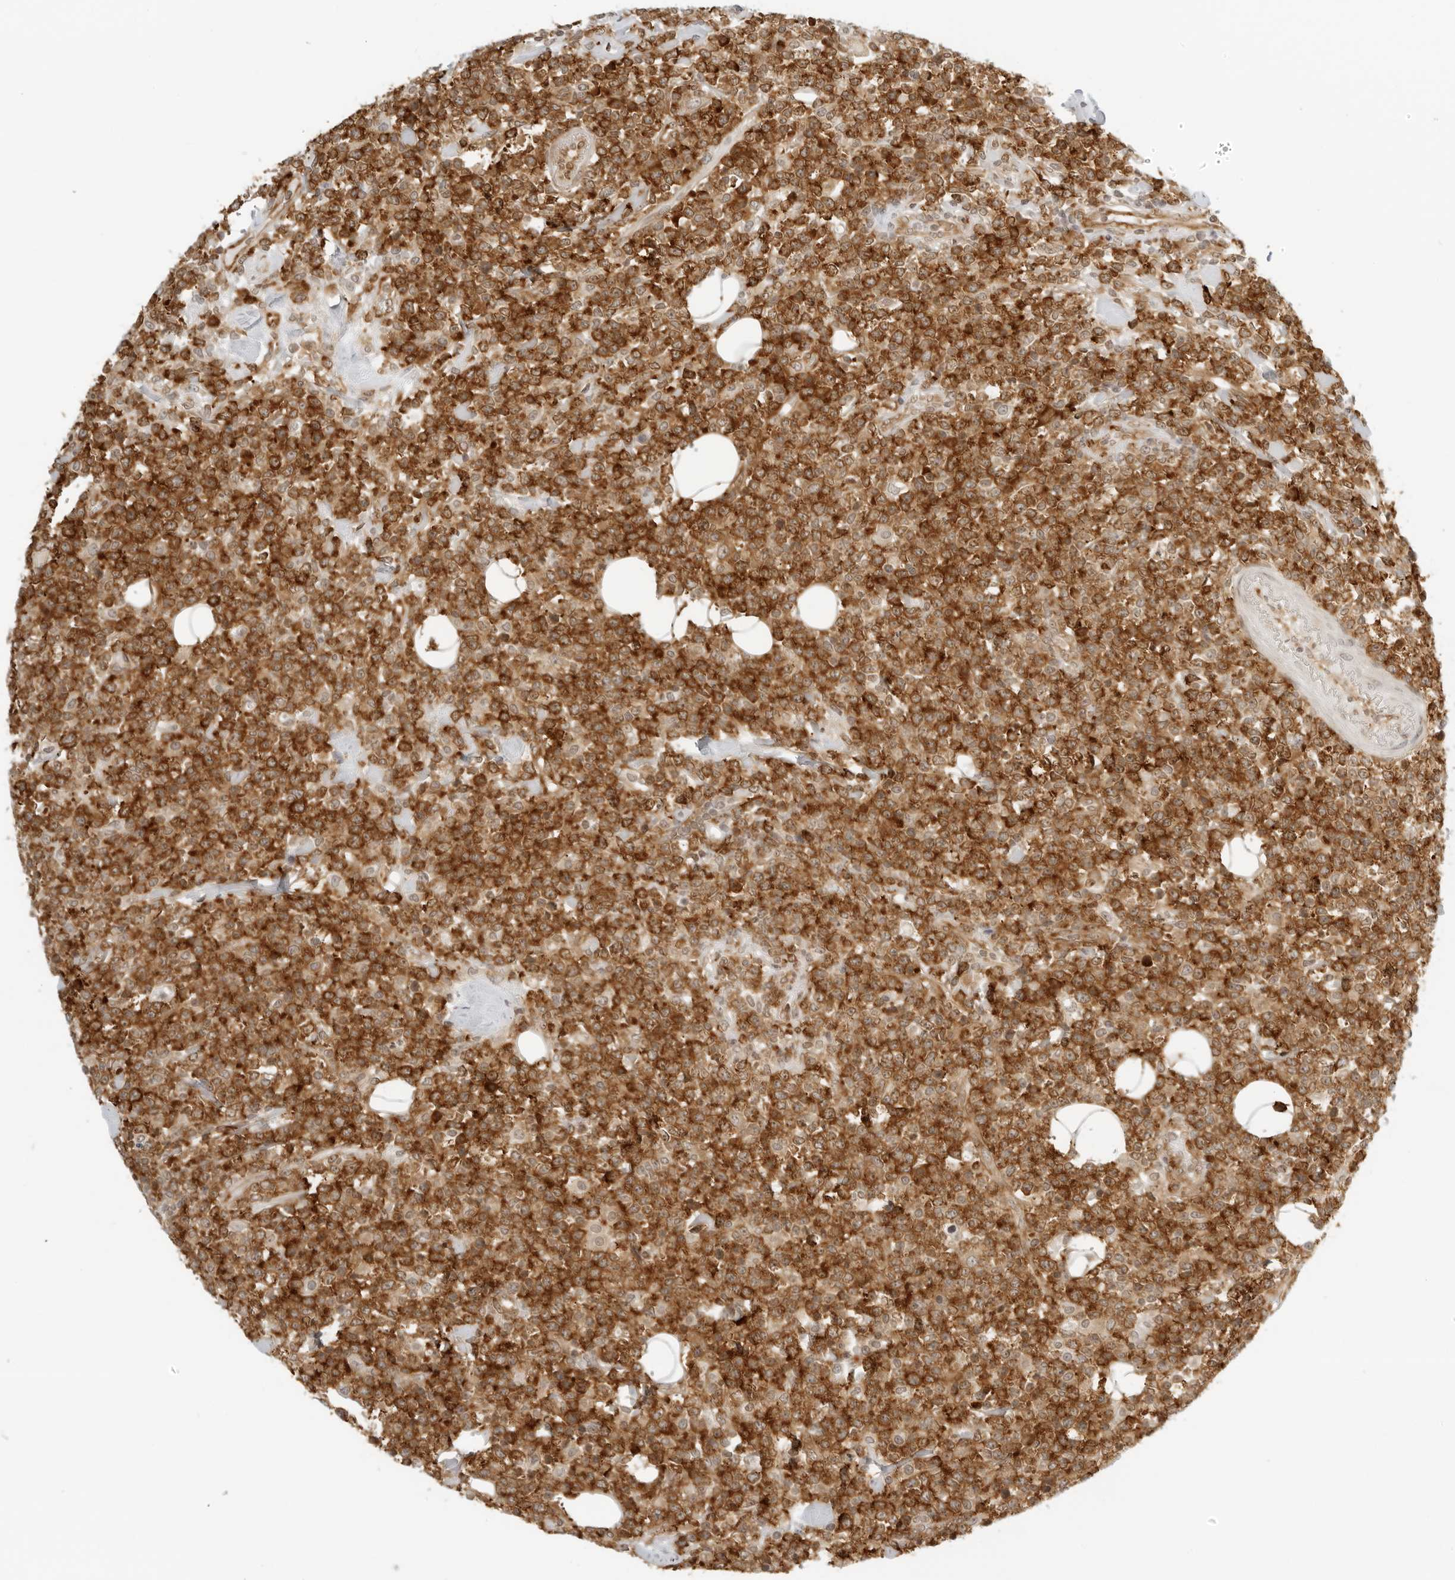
{"staining": {"intensity": "strong", "quantity": ">75%", "location": "cytoplasmic/membranous"}, "tissue": "lymphoma", "cell_type": "Tumor cells", "image_type": "cancer", "snomed": [{"axis": "morphology", "description": "Malignant lymphoma, non-Hodgkin's type, High grade"}, {"axis": "topography", "description": "Colon"}], "caption": "Lymphoma stained for a protein (brown) exhibits strong cytoplasmic/membranous positive staining in approximately >75% of tumor cells.", "gene": "EIF4G1", "patient": {"sex": "female", "age": 53}}